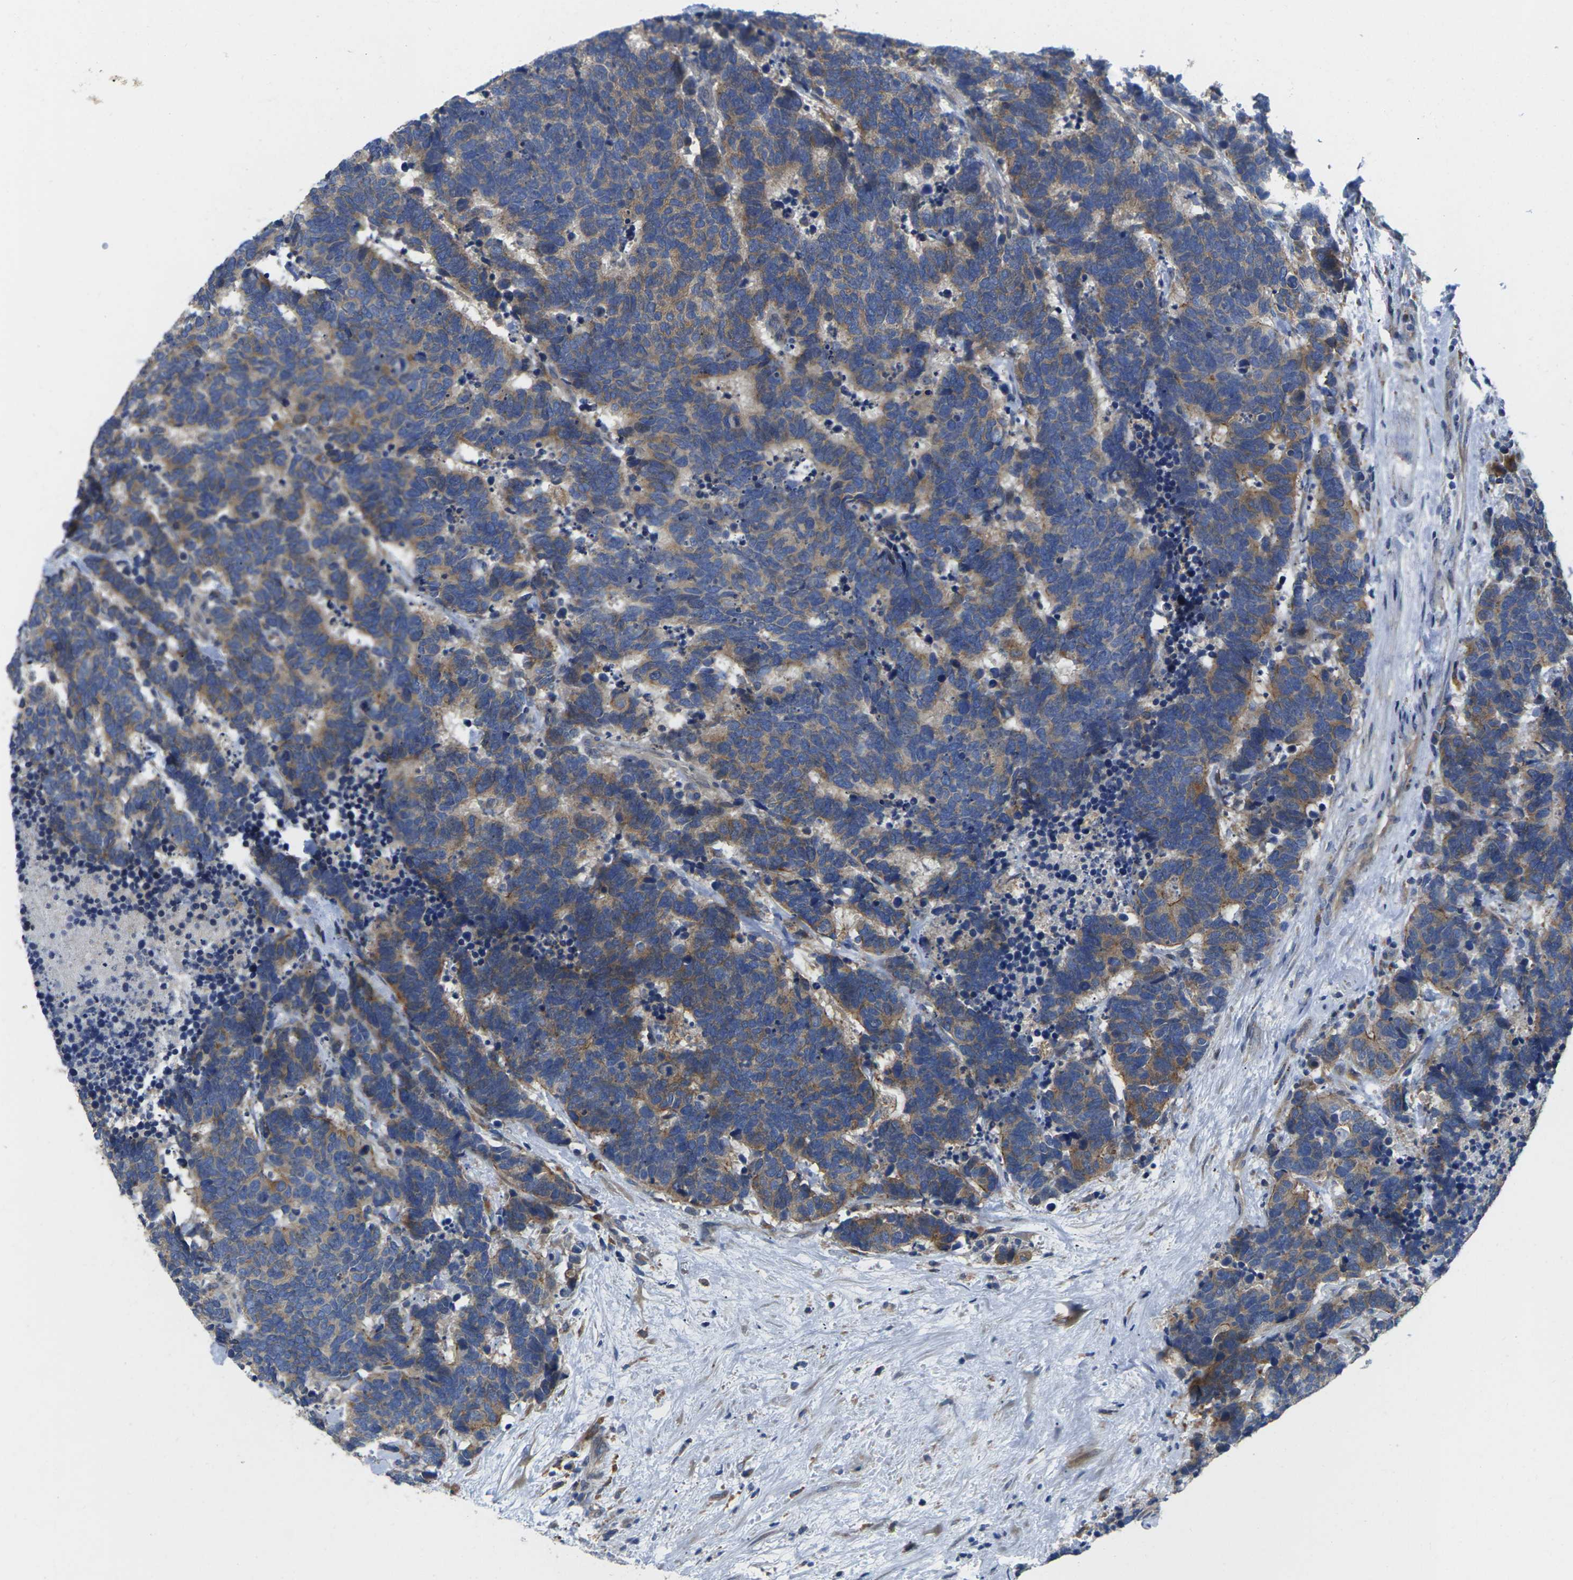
{"staining": {"intensity": "weak", "quantity": ">75%", "location": "cytoplasmic/membranous"}, "tissue": "carcinoid", "cell_type": "Tumor cells", "image_type": "cancer", "snomed": [{"axis": "morphology", "description": "Carcinoma, NOS"}, {"axis": "morphology", "description": "Carcinoid, malignant, NOS"}, {"axis": "topography", "description": "Urinary bladder"}], "caption": "Carcinoid tissue reveals weak cytoplasmic/membranous positivity in about >75% of tumor cells (DAB = brown stain, brightfield microscopy at high magnification).", "gene": "SCNN1A", "patient": {"sex": "male", "age": 57}}